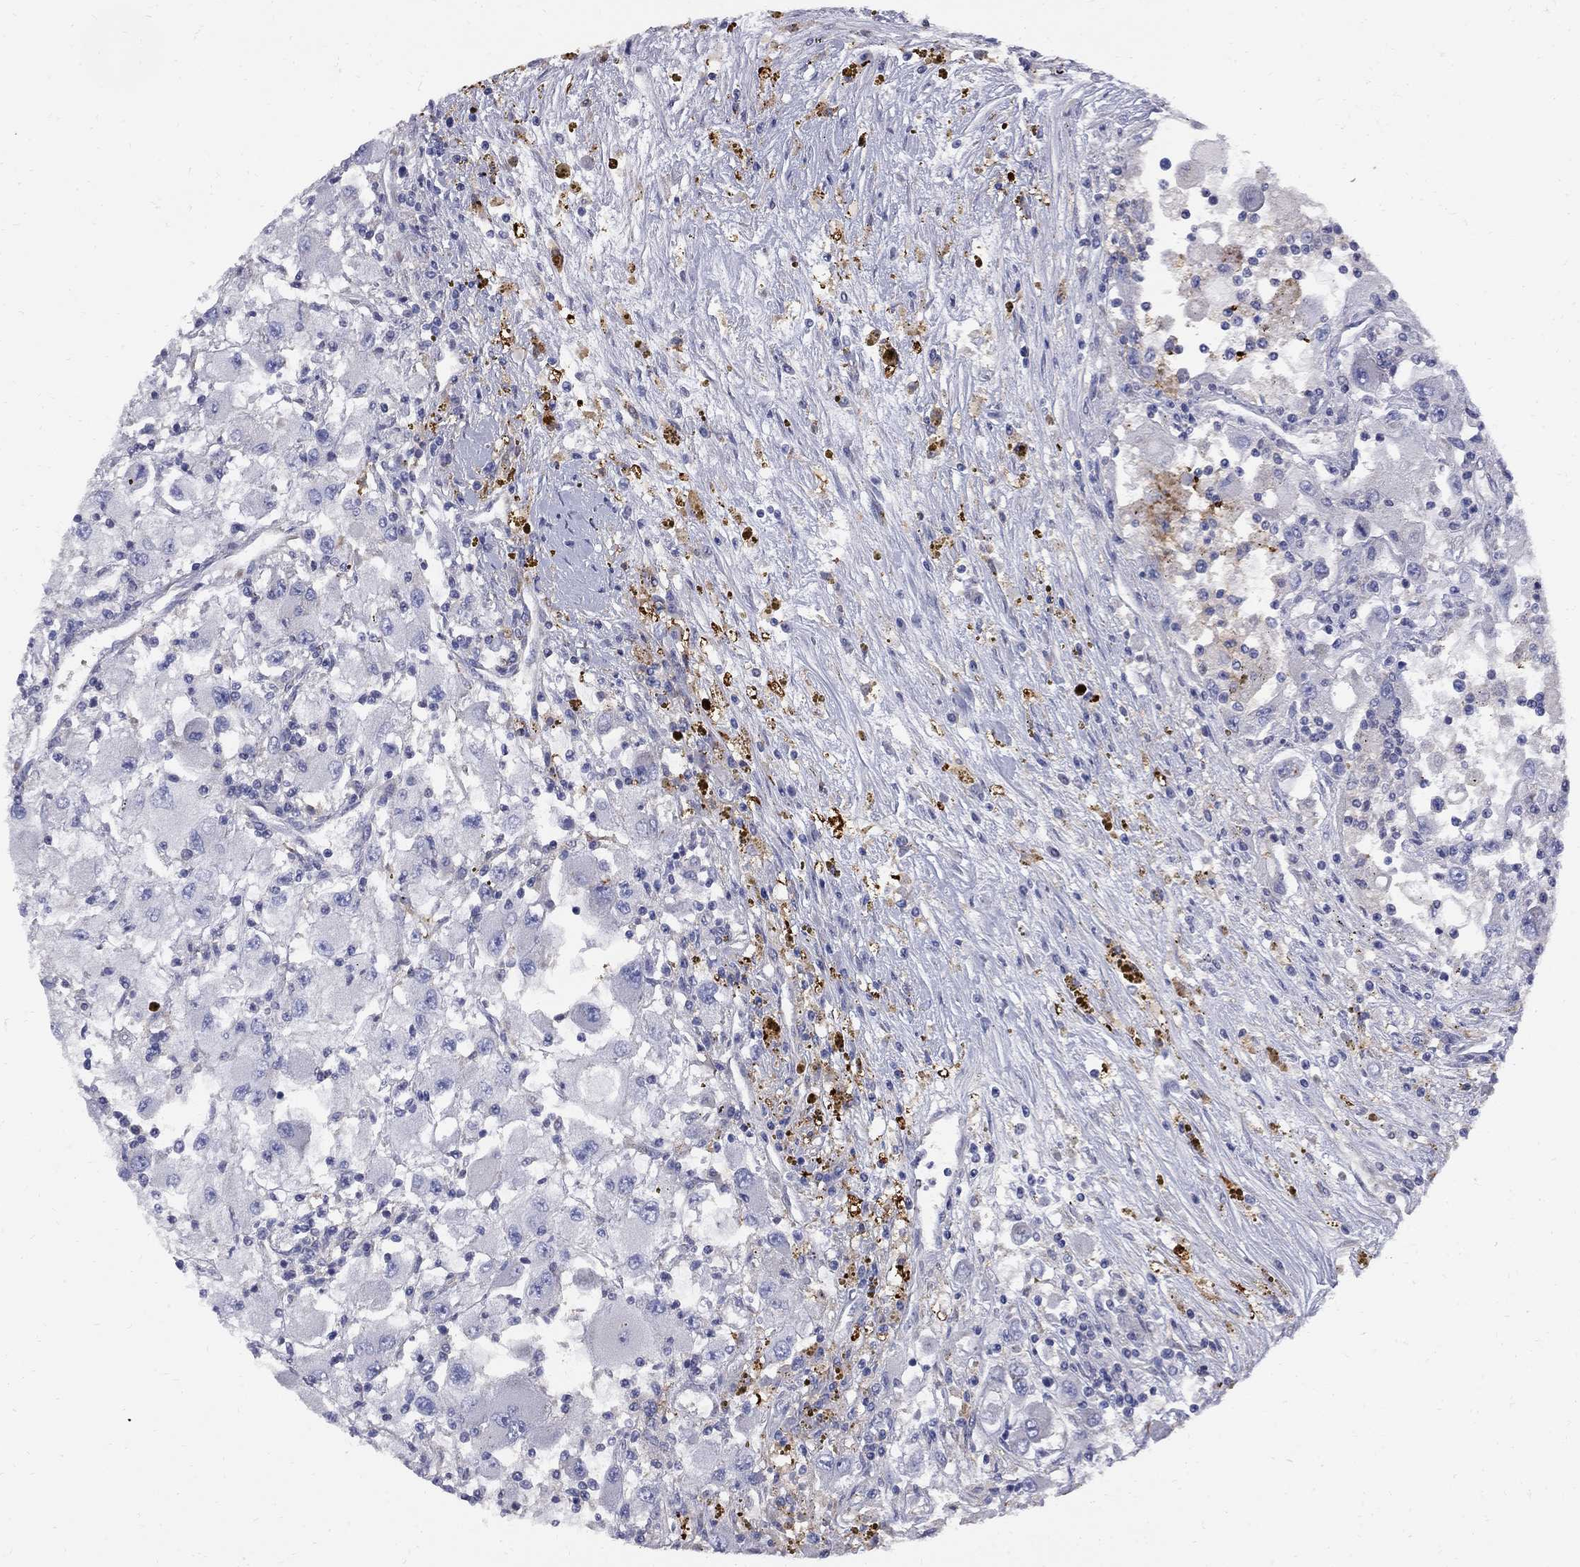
{"staining": {"intensity": "negative", "quantity": "none", "location": "none"}, "tissue": "renal cancer", "cell_type": "Tumor cells", "image_type": "cancer", "snomed": [{"axis": "morphology", "description": "Adenocarcinoma, NOS"}, {"axis": "topography", "description": "Kidney"}], "caption": "Micrograph shows no protein positivity in tumor cells of adenocarcinoma (renal) tissue.", "gene": "MTHFR", "patient": {"sex": "female", "age": 67}}